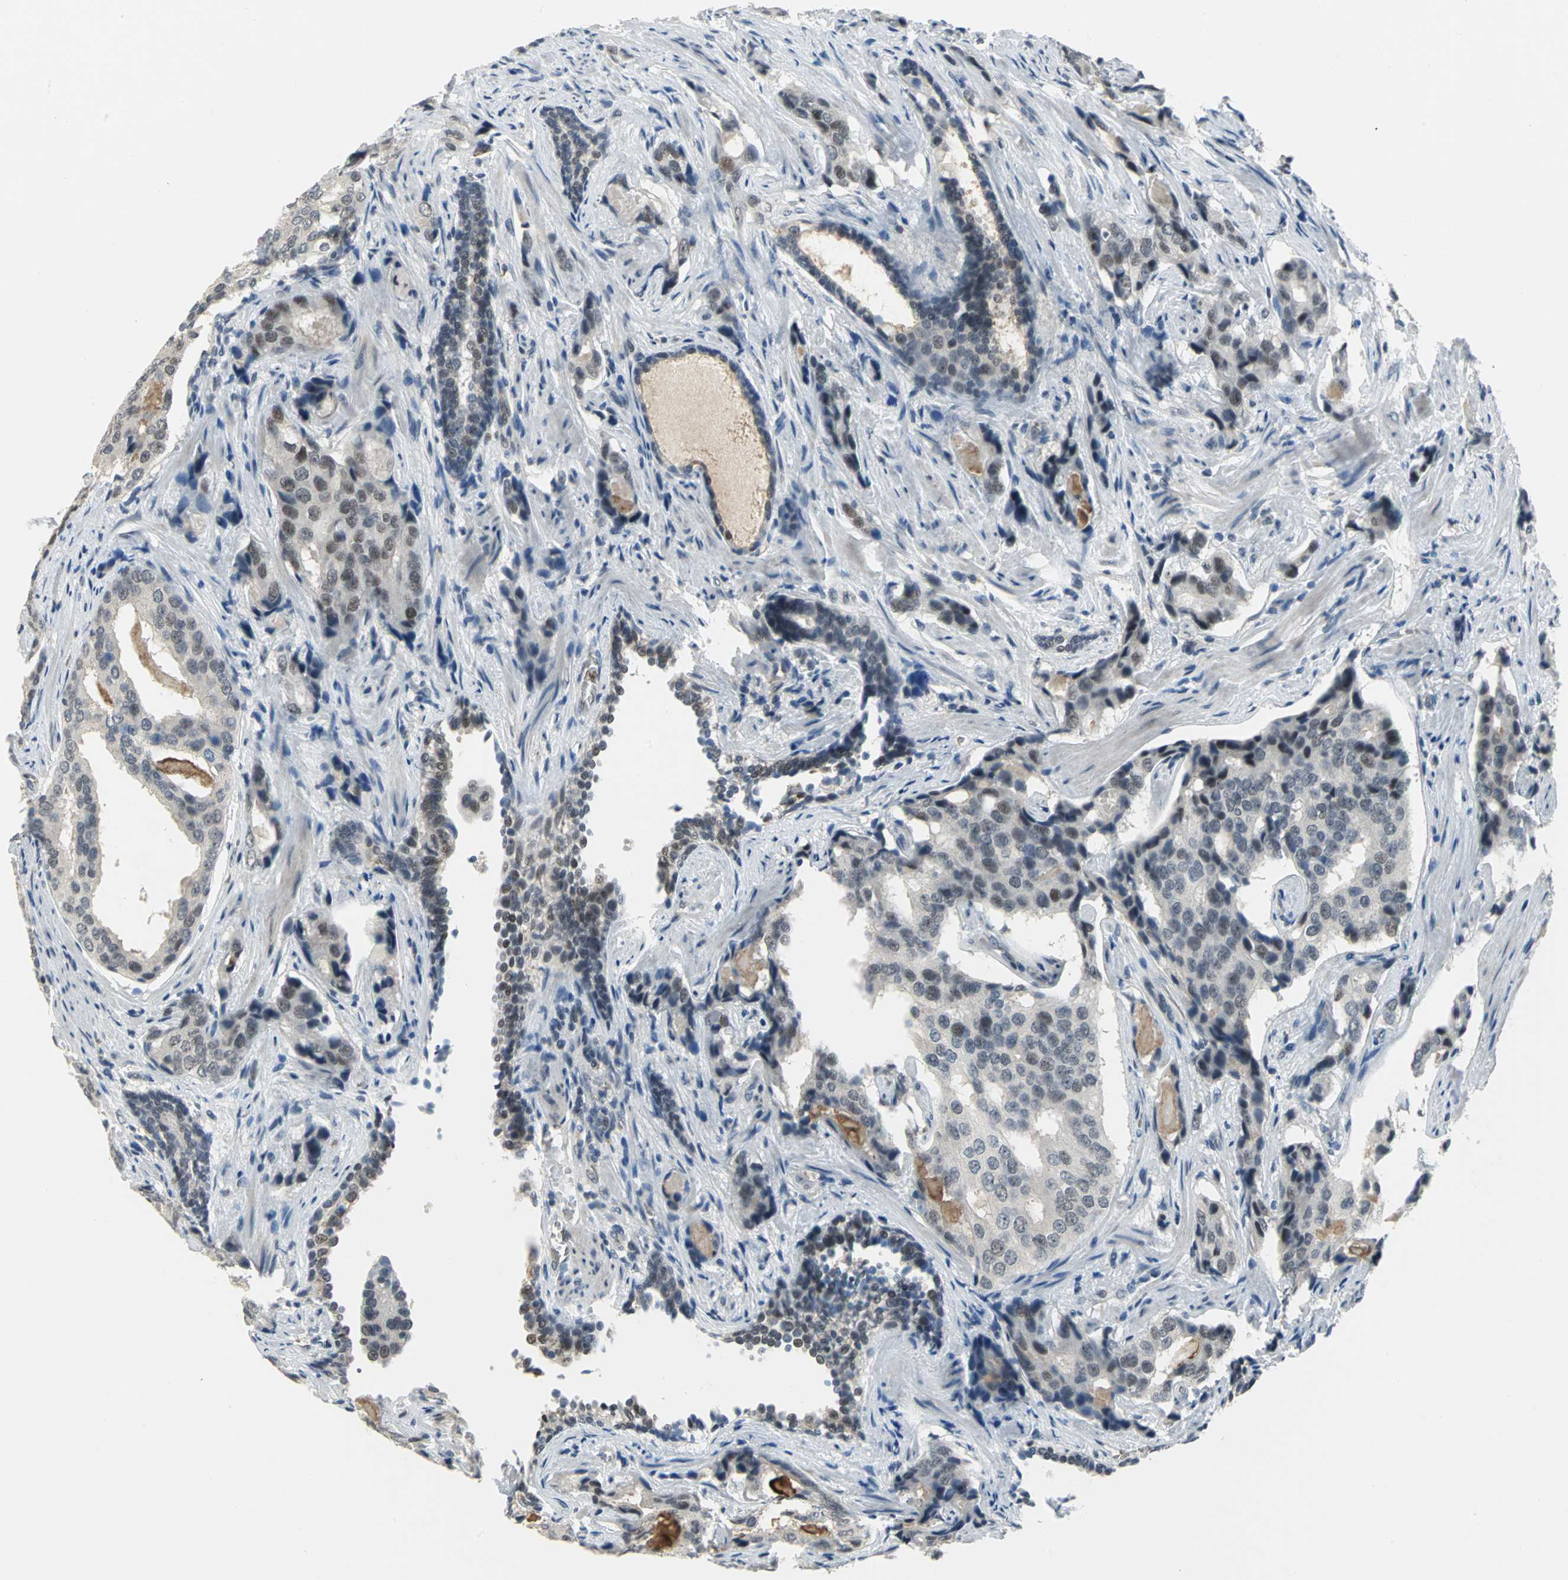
{"staining": {"intensity": "moderate", "quantity": ">75%", "location": "nuclear"}, "tissue": "prostate cancer", "cell_type": "Tumor cells", "image_type": "cancer", "snomed": [{"axis": "morphology", "description": "Adenocarcinoma, High grade"}, {"axis": "topography", "description": "Prostate"}], "caption": "Immunohistochemistry (IHC) of human high-grade adenocarcinoma (prostate) shows medium levels of moderate nuclear staining in about >75% of tumor cells. The staining was performed using DAB (3,3'-diaminobenzidine), with brown indicating positive protein expression. Nuclei are stained blue with hematoxylin.", "gene": "GLI3", "patient": {"sex": "male", "age": 58}}